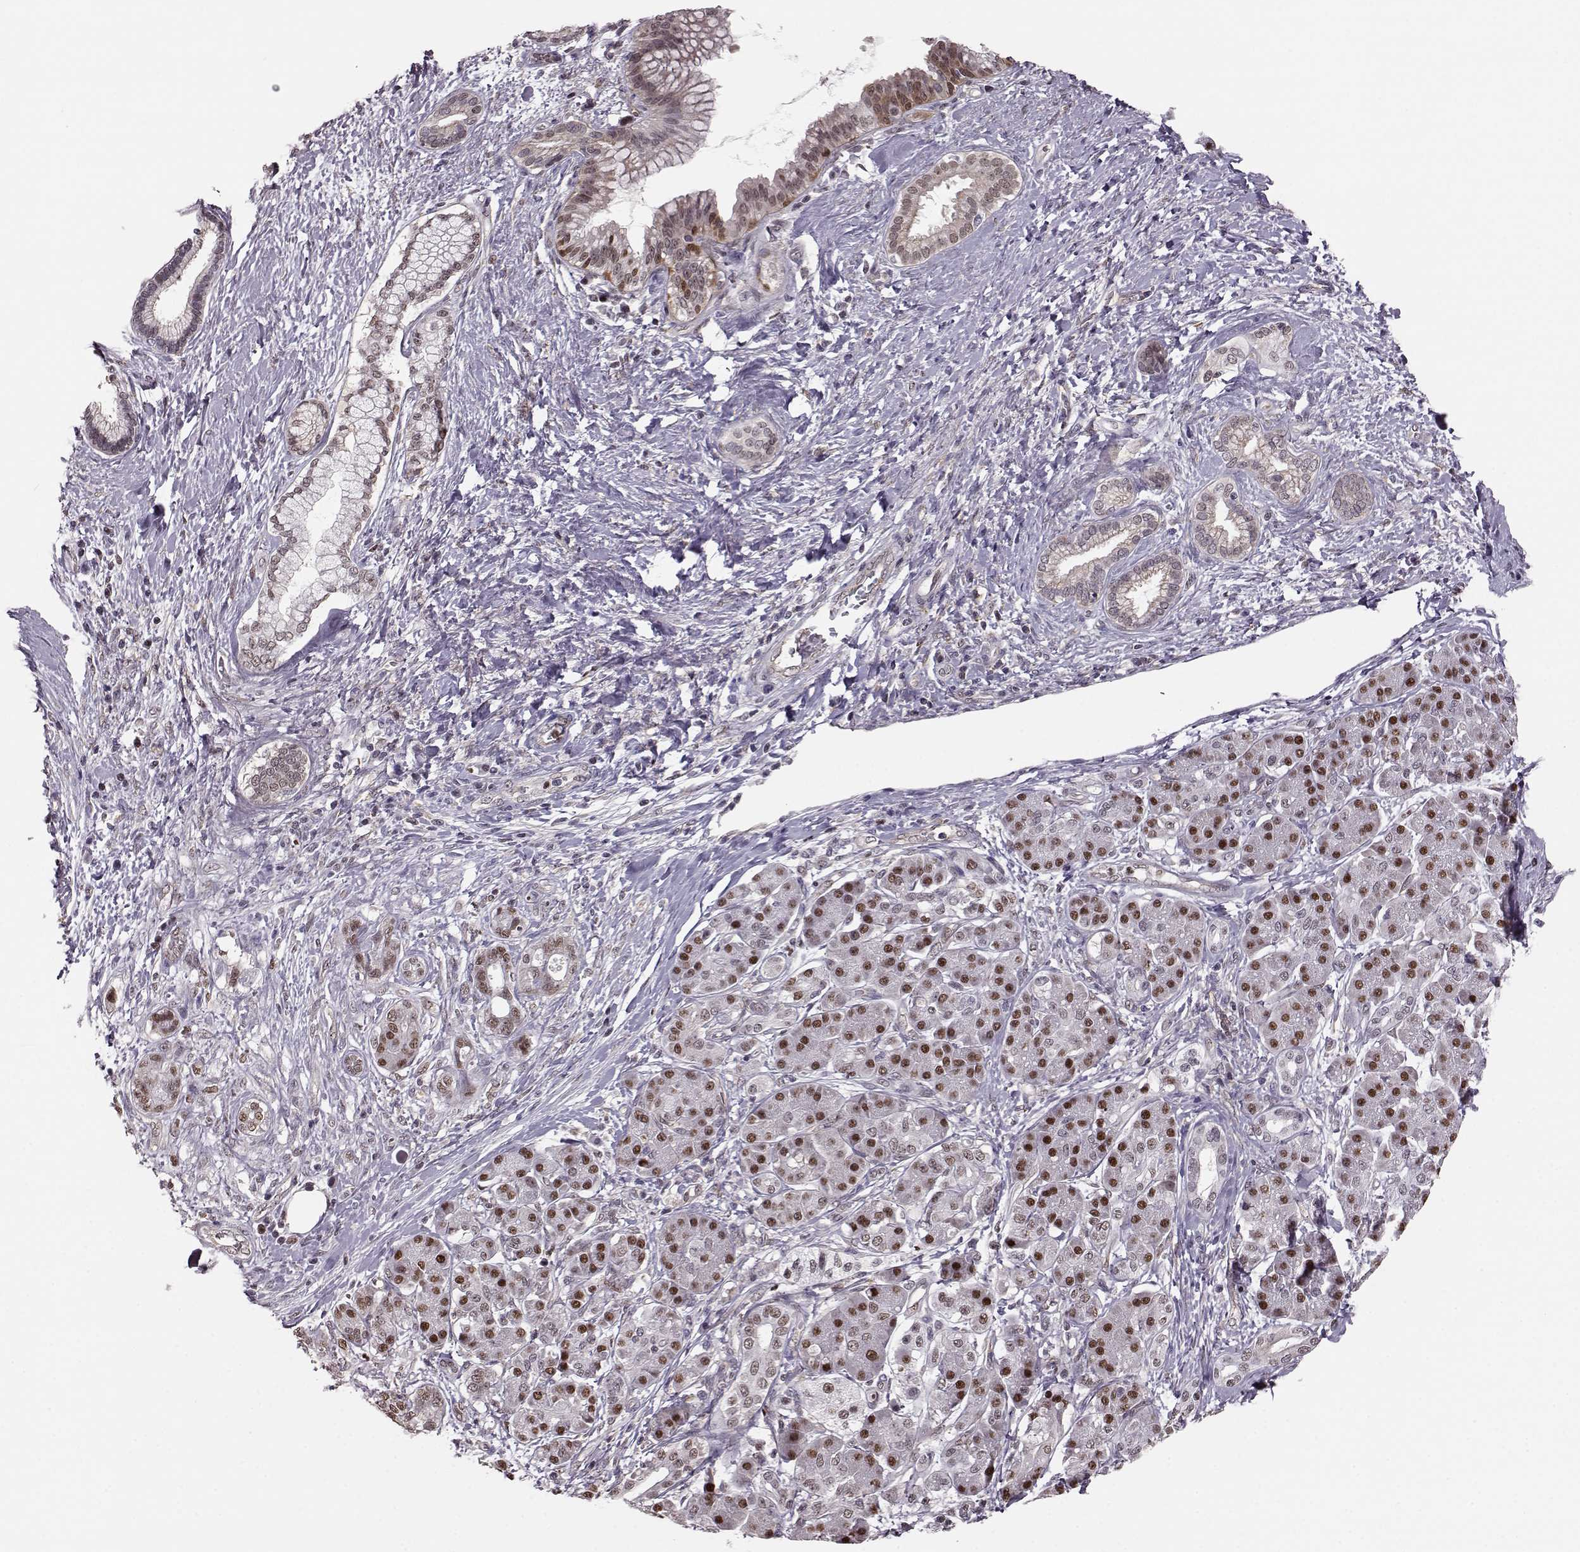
{"staining": {"intensity": "moderate", "quantity": "<25%", "location": "nuclear"}, "tissue": "pancreatic cancer", "cell_type": "Tumor cells", "image_type": "cancer", "snomed": [{"axis": "morphology", "description": "Adenocarcinoma, NOS"}, {"axis": "topography", "description": "Pancreas"}], "caption": "A brown stain shows moderate nuclear staining of a protein in adenocarcinoma (pancreatic) tumor cells.", "gene": "KLF6", "patient": {"sex": "female", "age": 73}}